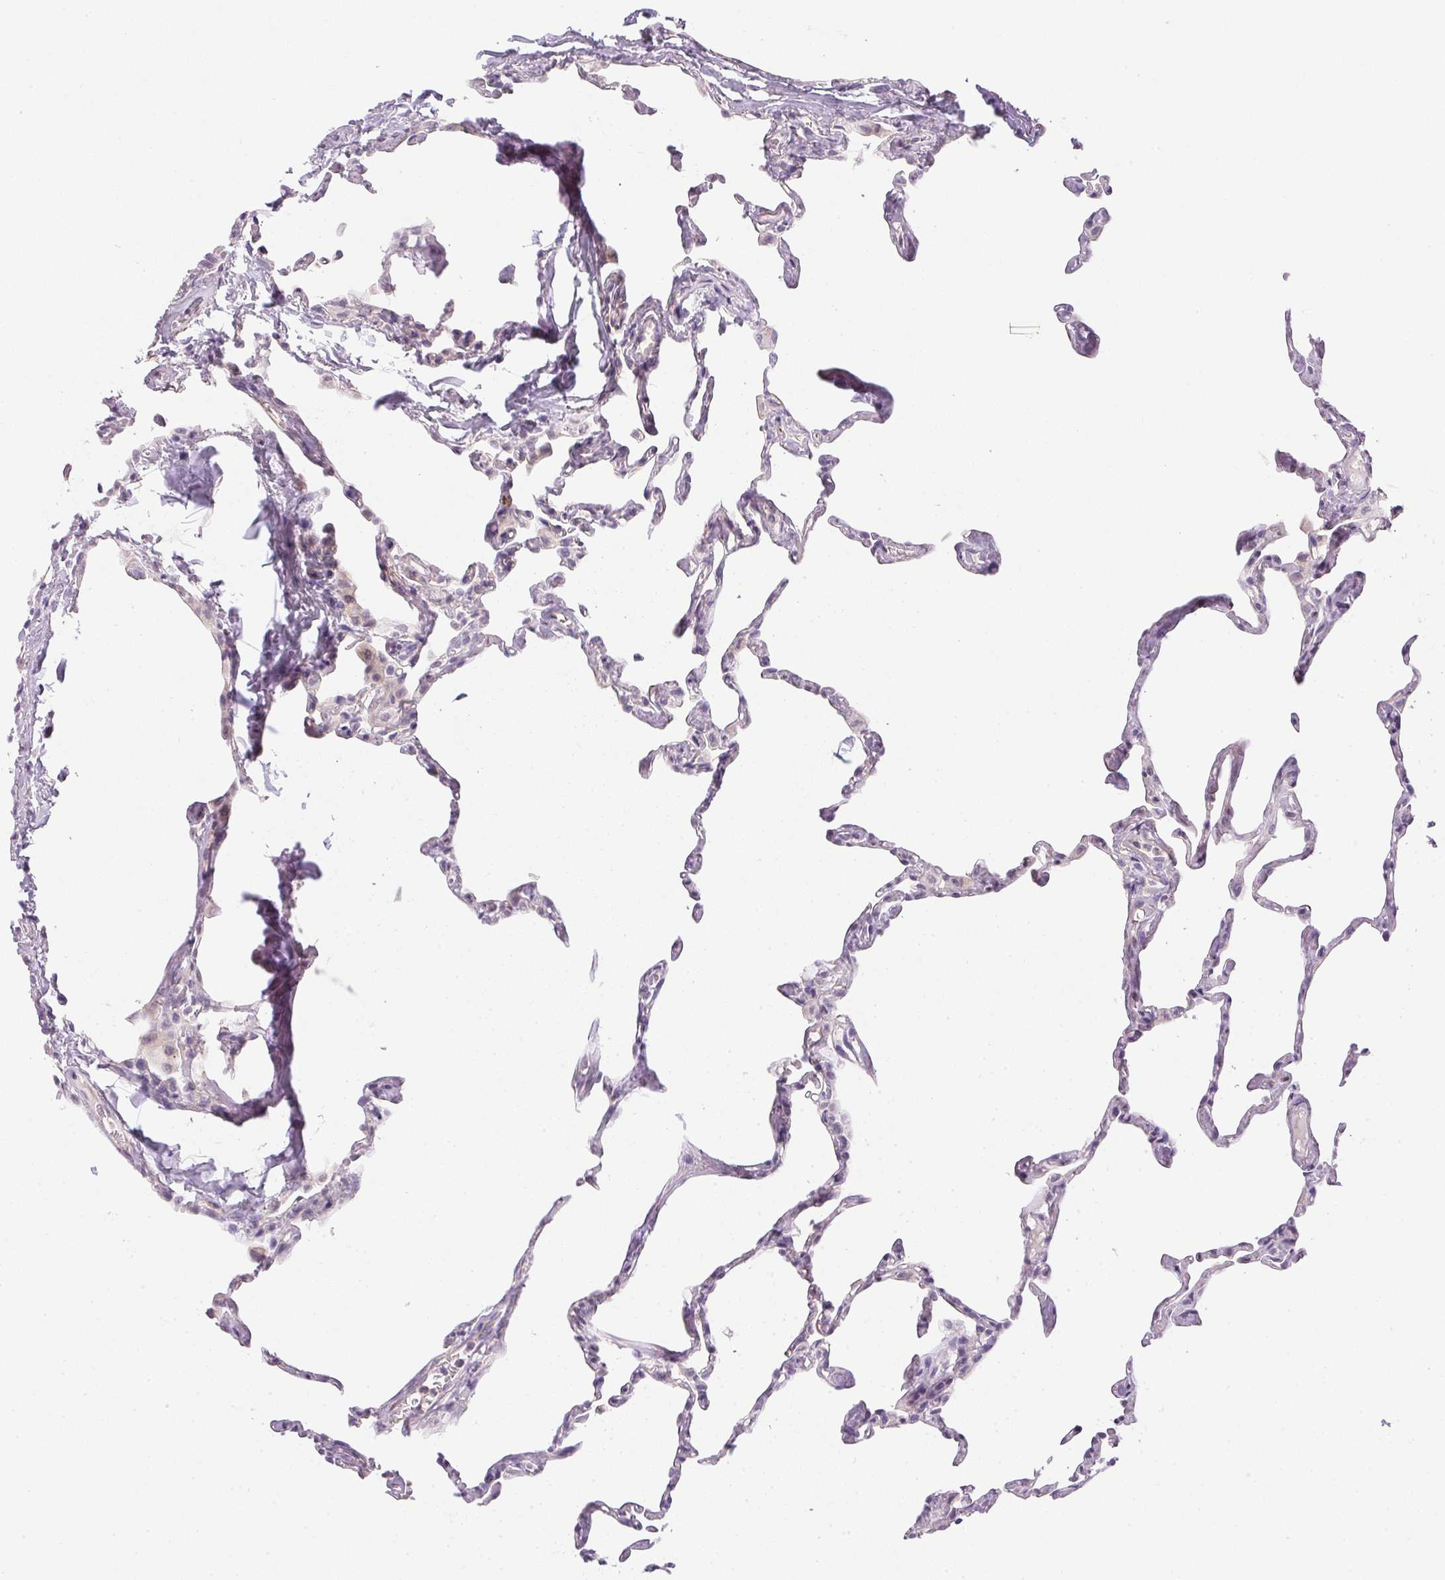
{"staining": {"intensity": "negative", "quantity": "none", "location": "none"}, "tissue": "lung", "cell_type": "Alveolar cells", "image_type": "normal", "snomed": [{"axis": "morphology", "description": "Normal tissue, NOS"}, {"axis": "topography", "description": "Lung"}], "caption": "This is a photomicrograph of immunohistochemistry (IHC) staining of benign lung, which shows no expression in alveolar cells.", "gene": "PRL", "patient": {"sex": "male", "age": 65}}